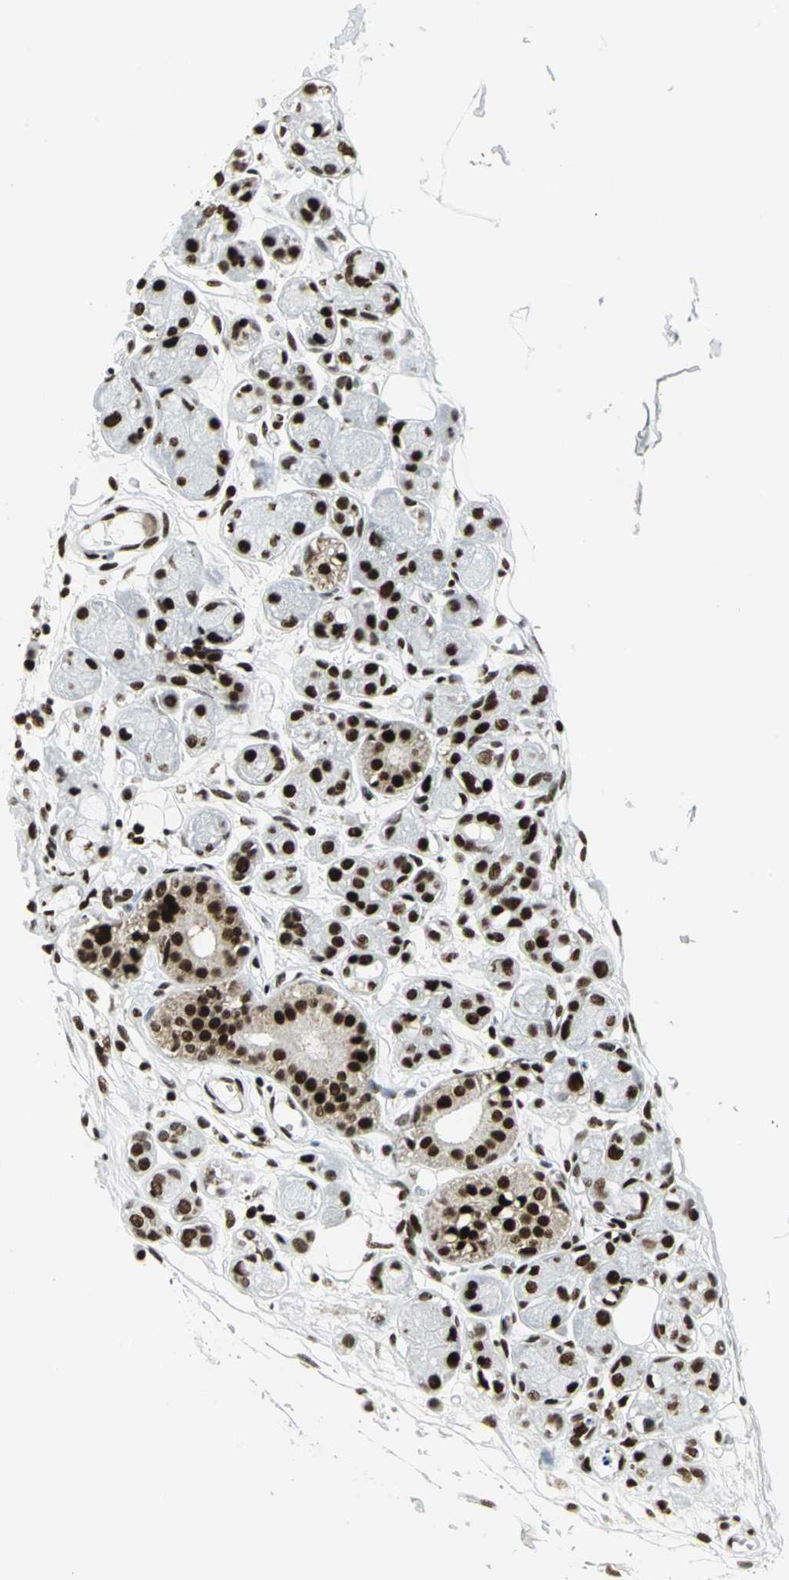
{"staining": {"intensity": "moderate", "quantity": ">75%", "location": "nuclear"}, "tissue": "adipose tissue", "cell_type": "Adipocytes", "image_type": "normal", "snomed": [{"axis": "morphology", "description": "Normal tissue, NOS"}, {"axis": "morphology", "description": "Inflammation, NOS"}, {"axis": "topography", "description": "Vascular tissue"}, {"axis": "topography", "description": "Salivary gland"}], "caption": "A medium amount of moderate nuclear staining is present in about >75% of adipocytes in unremarkable adipose tissue.", "gene": "SMARCA4", "patient": {"sex": "female", "age": 75}}